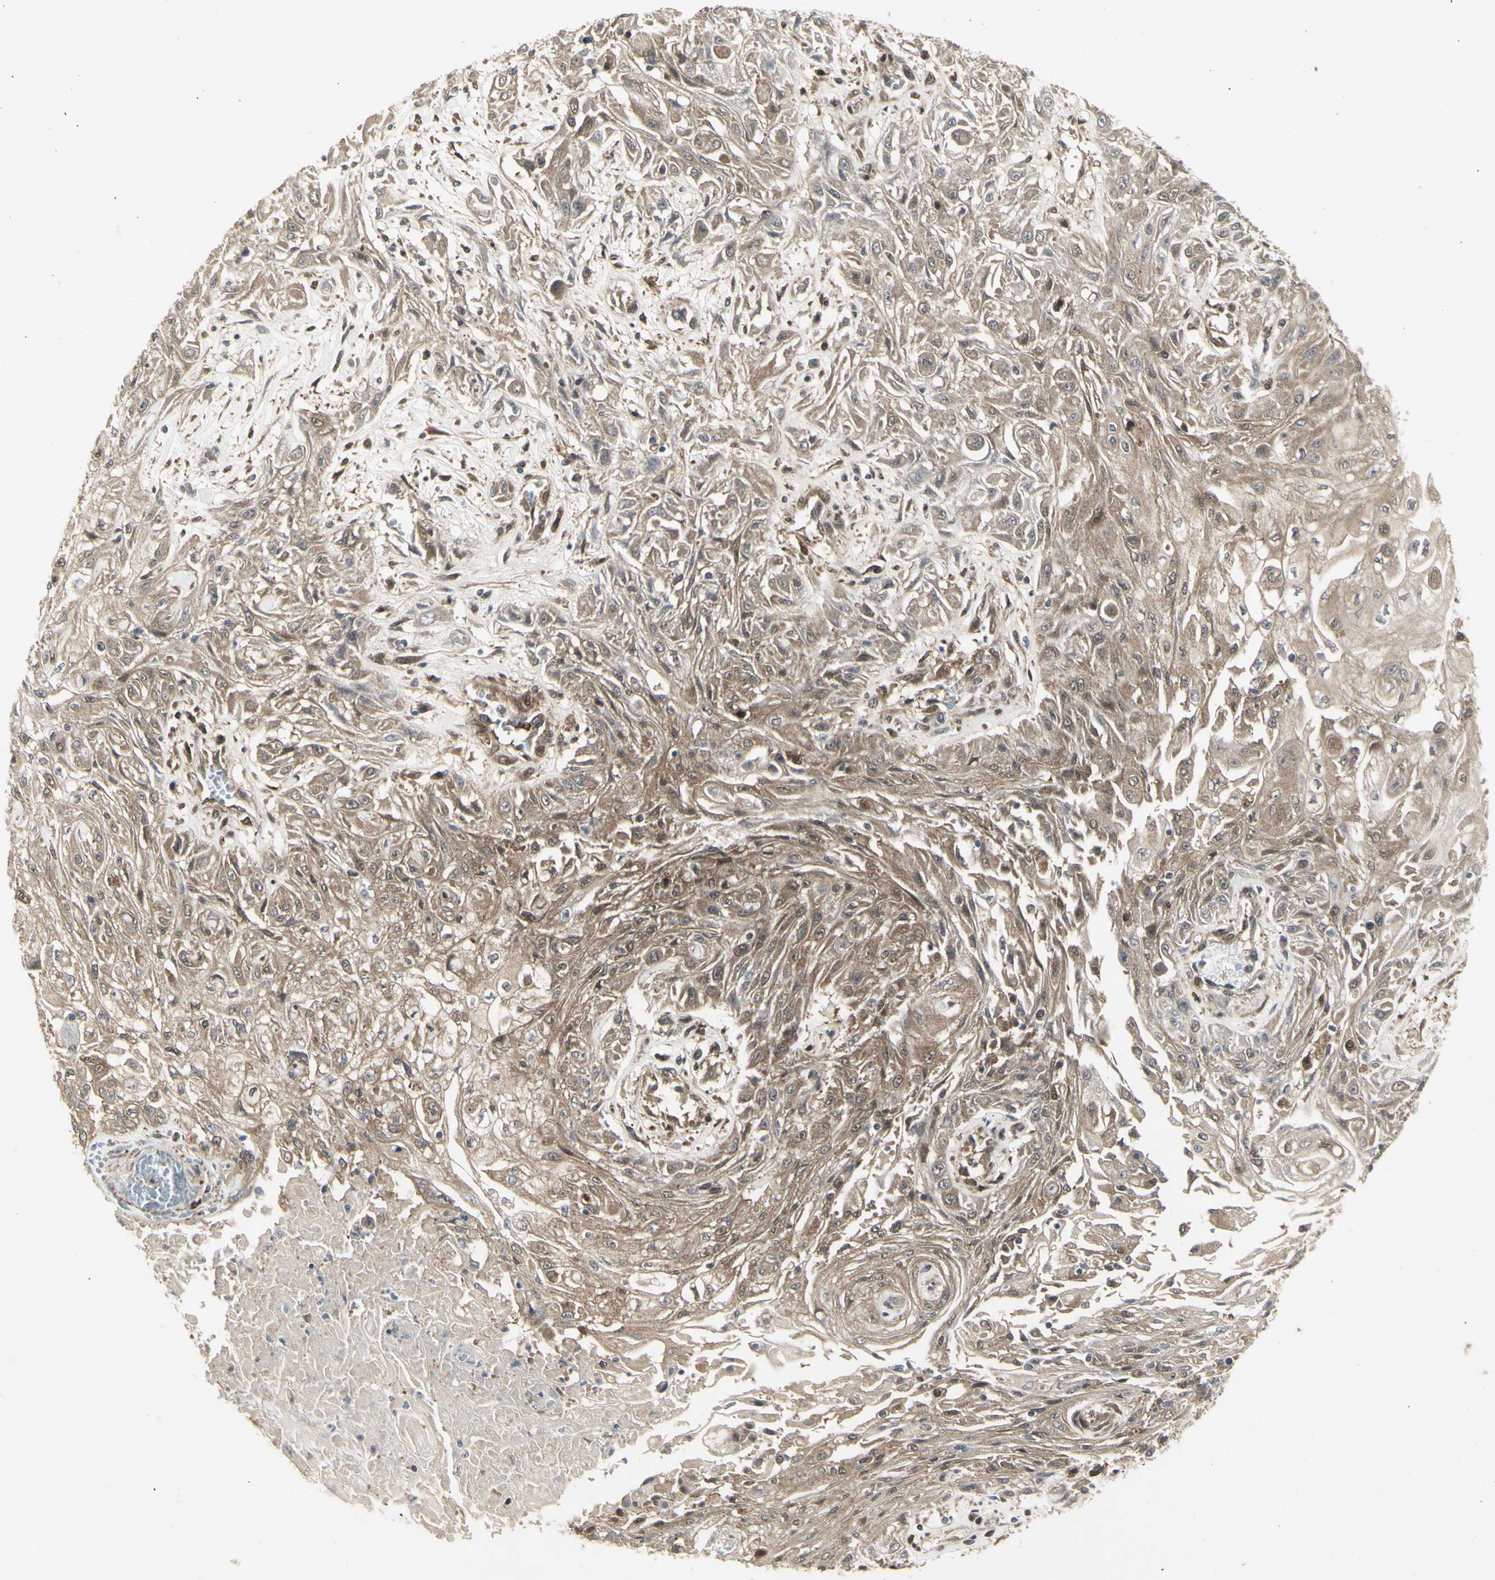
{"staining": {"intensity": "moderate", "quantity": ">75%", "location": "cytoplasmic/membranous"}, "tissue": "skin cancer", "cell_type": "Tumor cells", "image_type": "cancer", "snomed": [{"axis": "morphology", "description": "Squamous cell carcinoma, NOS"}, {"axis": "topography", "description": "Skin"}], "caption": "Skin squamous cell carcinoma was stained to show a protein in brown. There is medium levels of moderate cytoplasmic/membranous positivity in about >75% of tumor cells. Using DAB (3,3'-diaminobenzidine) (brown) and hematoxylin (blue) stains, captured at high magnification using brightfield microscopy.", "gene": "CHURC1-FNTB", "patient": {"sex": "male", "age": 75}}